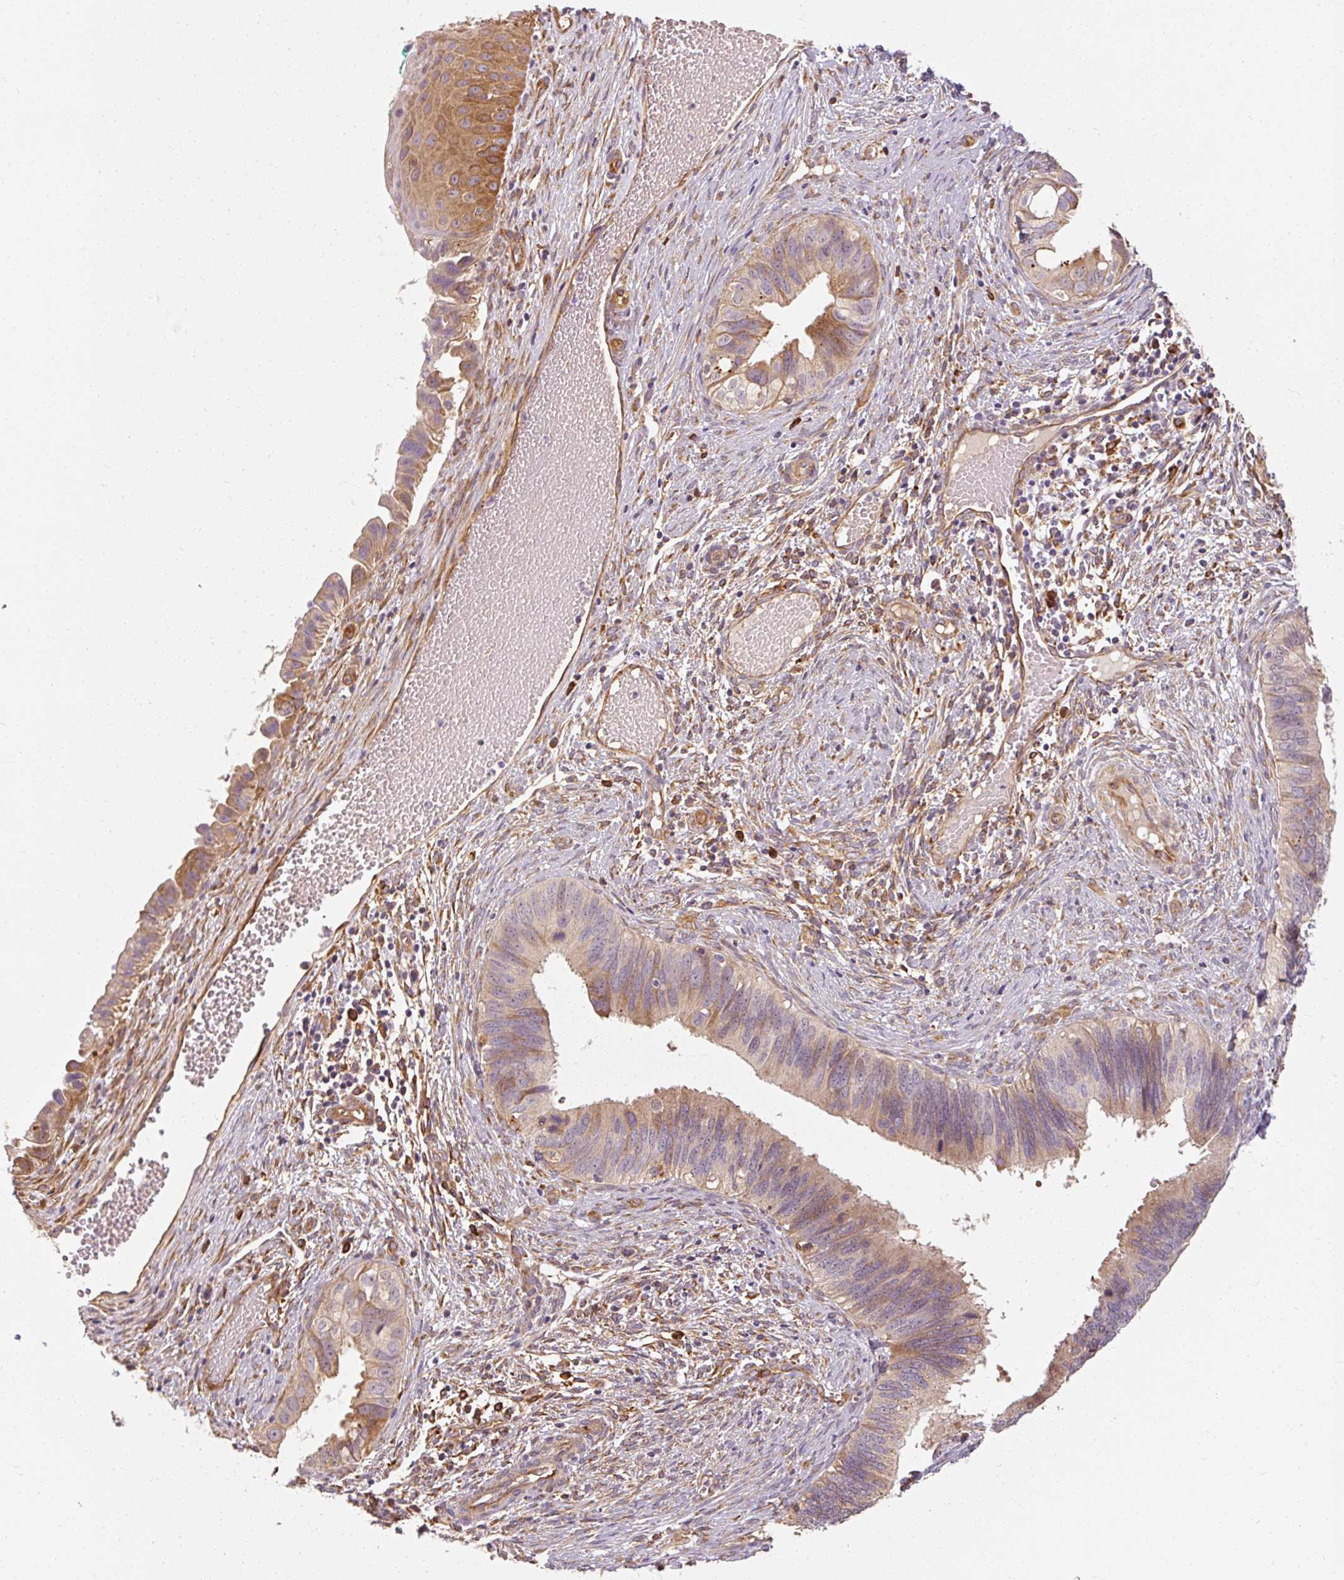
{"staining": {"intensity": "moderate", "quantity": ">75%", "location": "cytoplasmic/membranous"}, "tissue": "cervical cancer", "cell_type": "Tumor cells", "image_type": "cancer", "snomed": [{"axis": "morphology", "description": "Adenocarcinoma, NOS"}, {"axis": "topography", "description": "Cervix"}], "caption": "The histopathology image shows immunohistochemical staining of cervical adenocarcinoma. There is moderate cytoplasmic/membranous expression is present in about >75% of tumor cells.", "gene": "TBC1D4", "patient": {"sex": "female", "age": 42}}